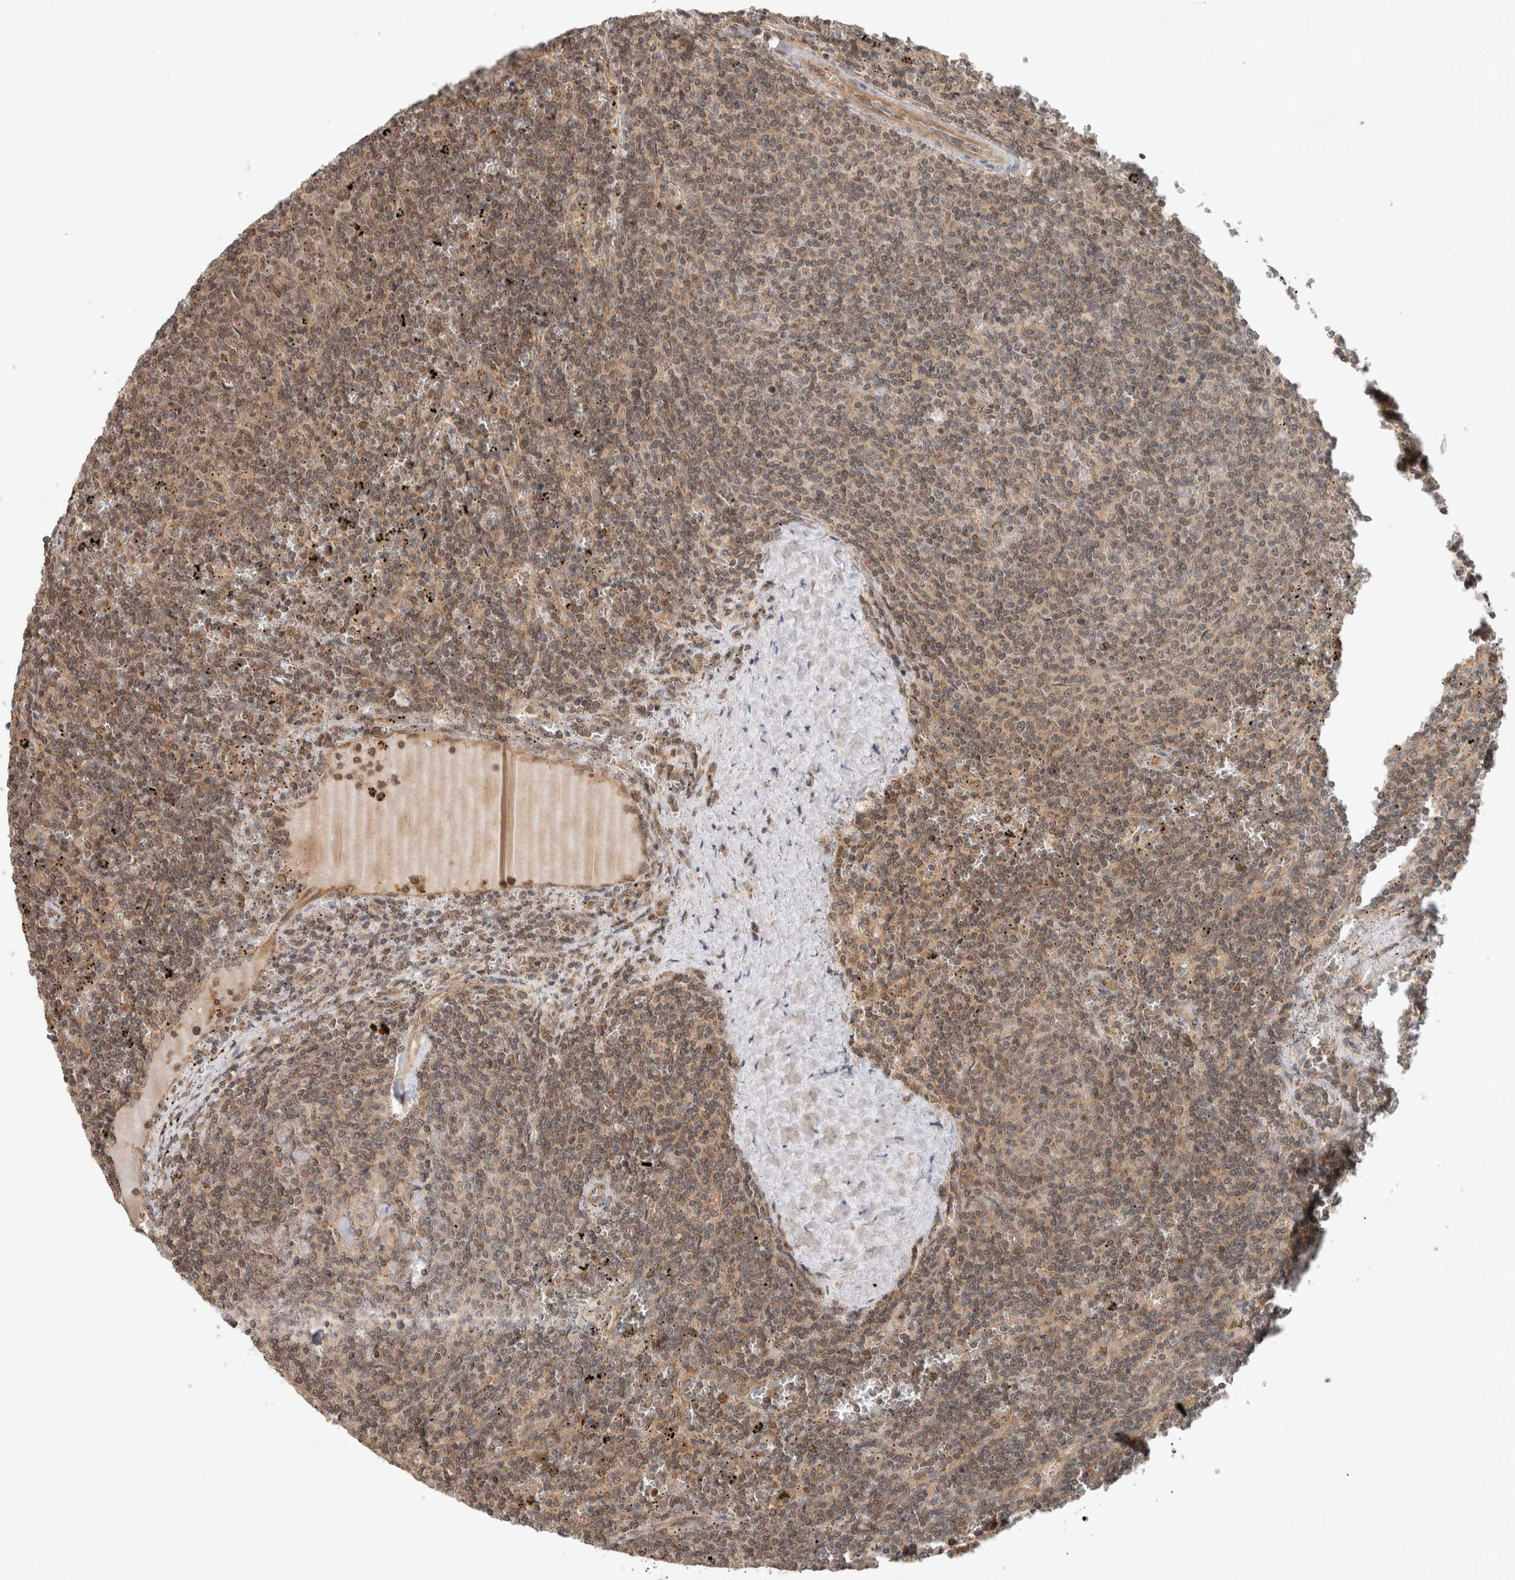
{"staining": {"intensity": "weak", "quantity": ">75%", "location": "nuclear"}, "tissue": "lymphoma", "cell_type": "Tumor cells", "image_type": "cancer", "snomed": [{"axis": "morphology", "description": "Malignant lymphoma, non-Hodgkin's type, Low grade"}, {"axis": "topography", "description": "Spleen"}], "caption": "Weak nuclear protein staining is identified in about >75% of tumor cells in malignant lymphoma, non-Hodgkin's type (low-grade). The protein of interest is shown in brown color, while the nuclei are stained blue.", "gene": "CAAP1", "patient": {"sex": "female", "age": 50}}